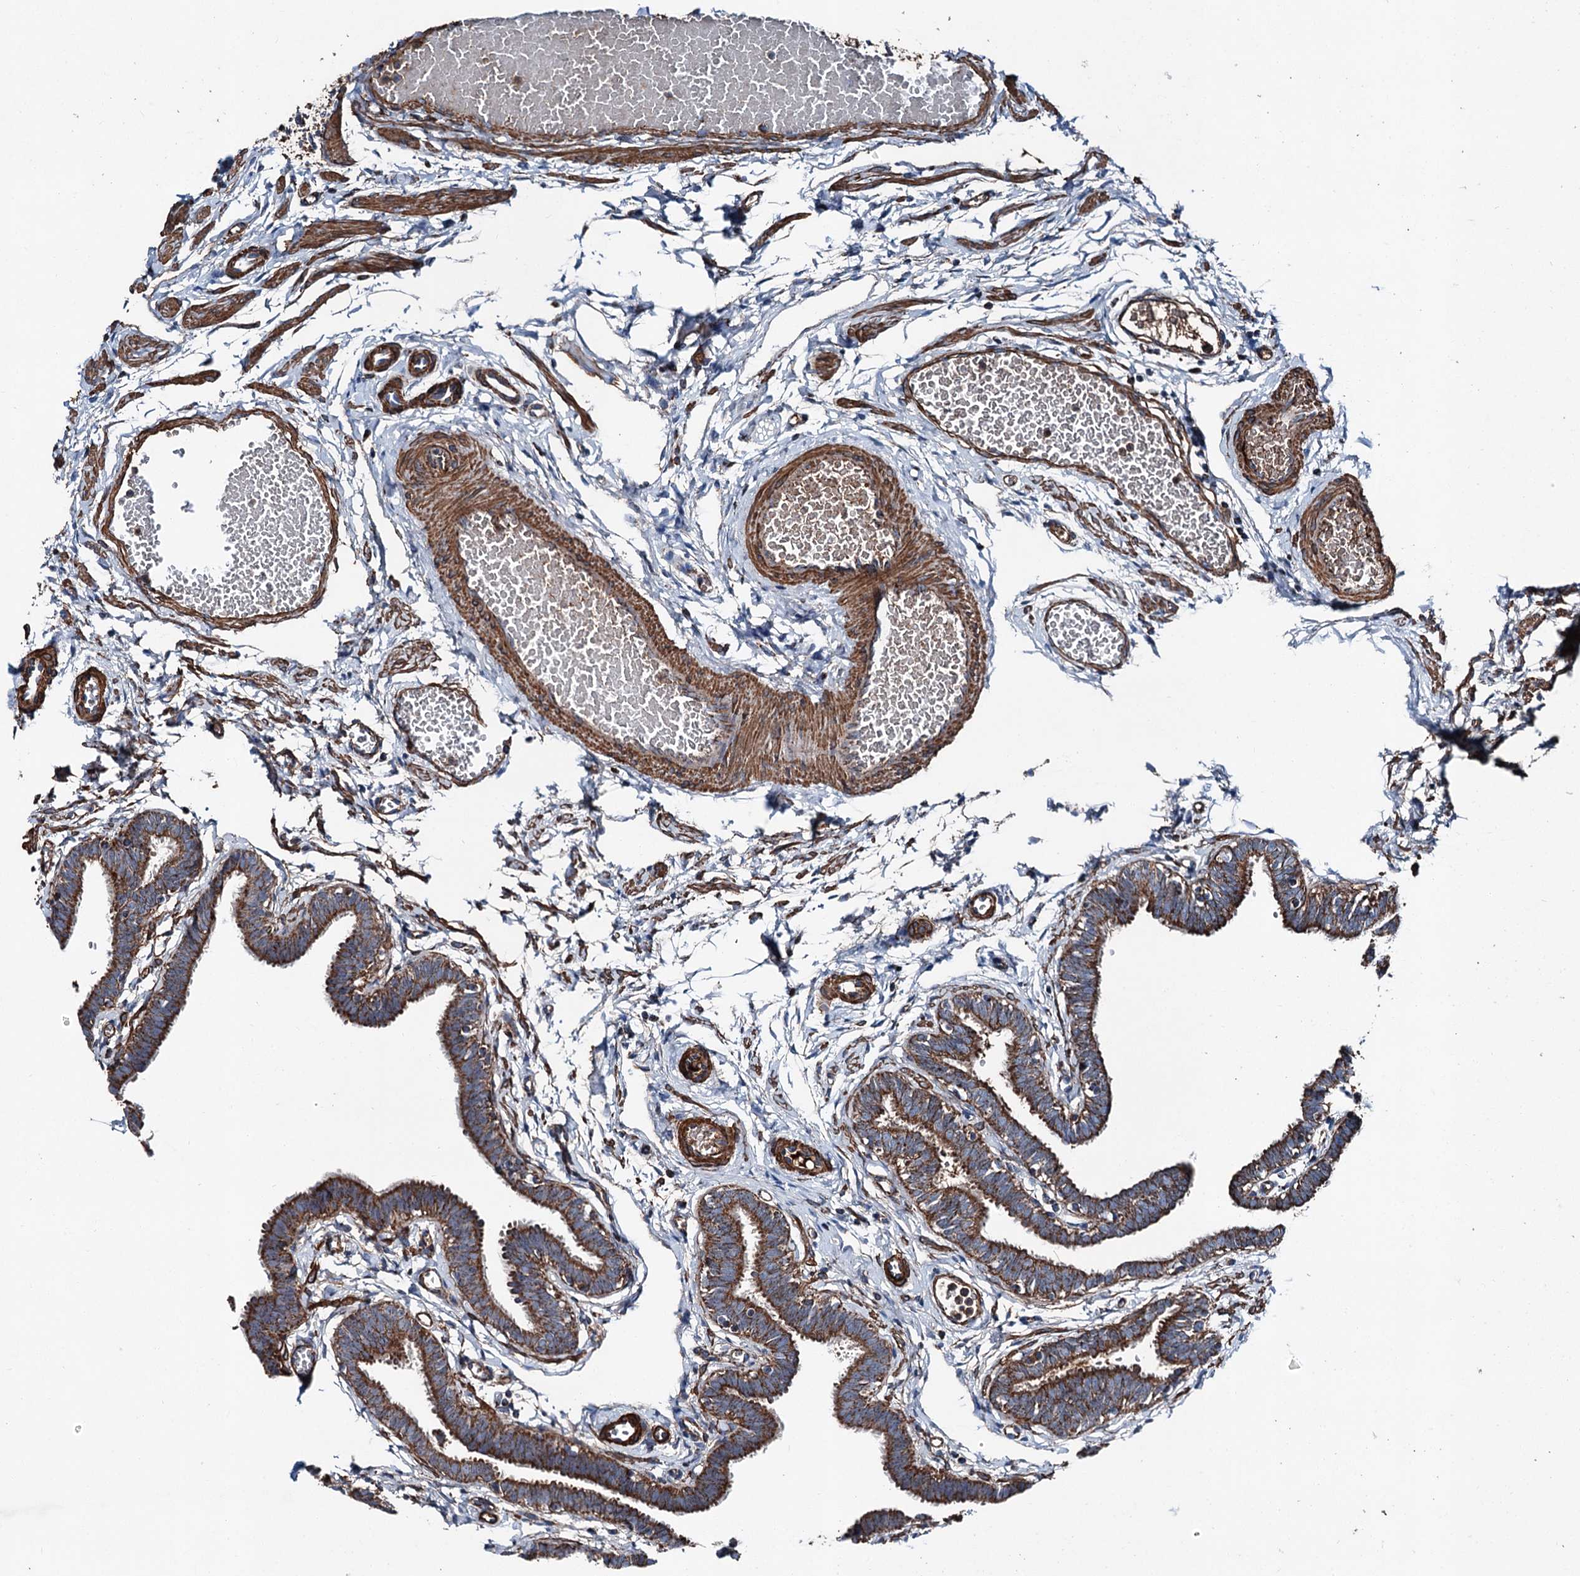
{"staining": {"intensity": "strong", "quantity": ">75%", "location": "cytoplasmic/membranous"}, "tissue": "fallopian tube", "cell_type": "Glandular cells", "image_type": "normal", "snomed": [{"axis": "morphology", "description": "Normal tissue, NOS"}, {"axis": "topography", "description": "Fallopian tube"}, {"axis": "topography", "description": "Ovary"}], "caption": "Benign fallopian tube reveals strong cytoplasmic/membranous expression in approximately >75% of glandular cells, visualized by immunohistochemistry. (DAB IHC, brown staining for protein, blue staining for nuclei).", "gene": "DDIAS", "patient": {"sex": "female", "age": 23}}